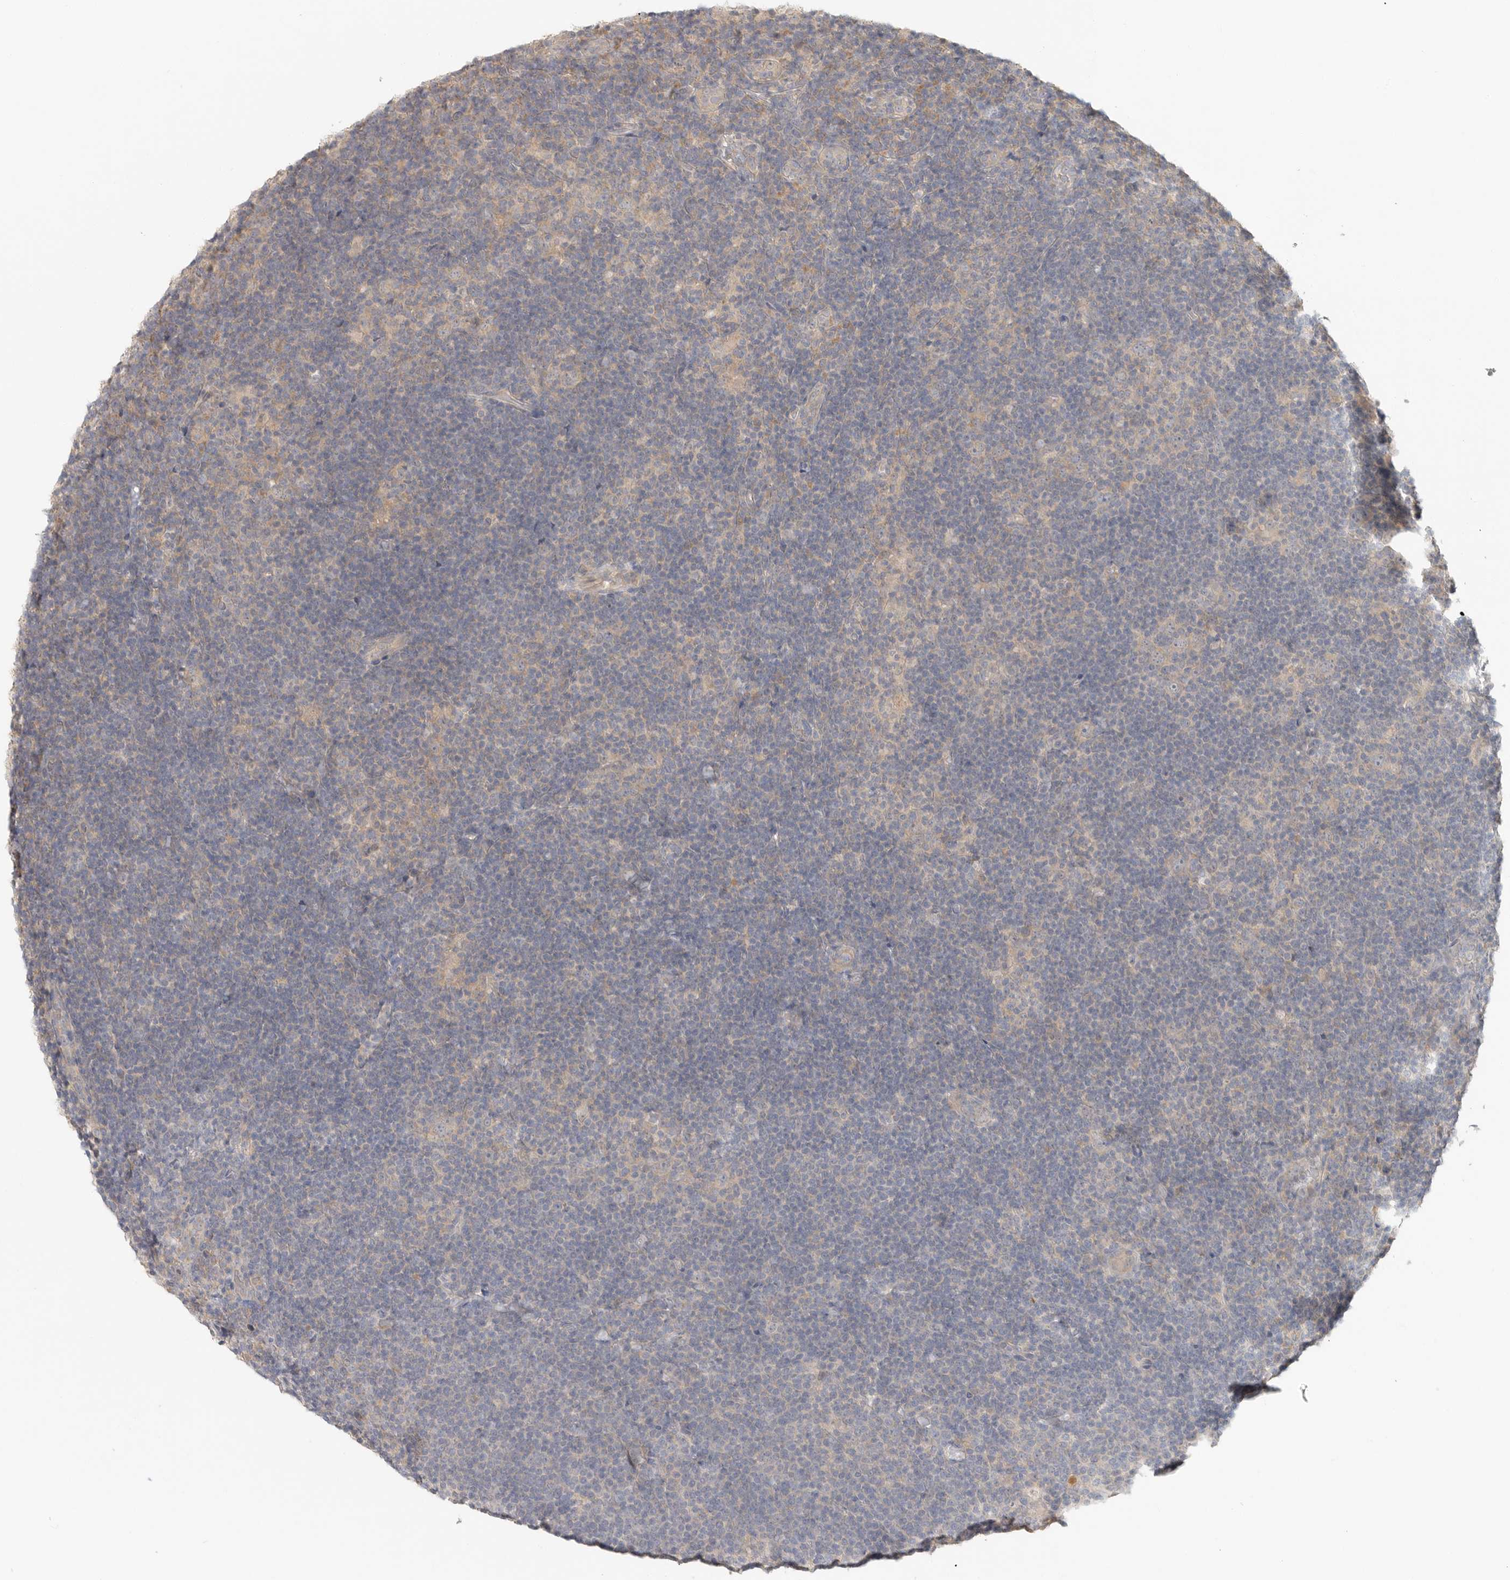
{"staining": {"intensity": "negative", "quantity": "none", "location": "none"}, "tissue": "lymphoma", "cell_type": "Tumor cells", "image_type": "cancer", "snomed": [{"axis": "morphology", "description": "Hodgkin's disease, NOS"}, {"axis": "topography", "description": "Lymph node"}], "caption": "Tumor cells show no significant staining in Hodgkin's disease.", "gene": "HDAC6", "patient": {"sex": "female", "age": 57}}